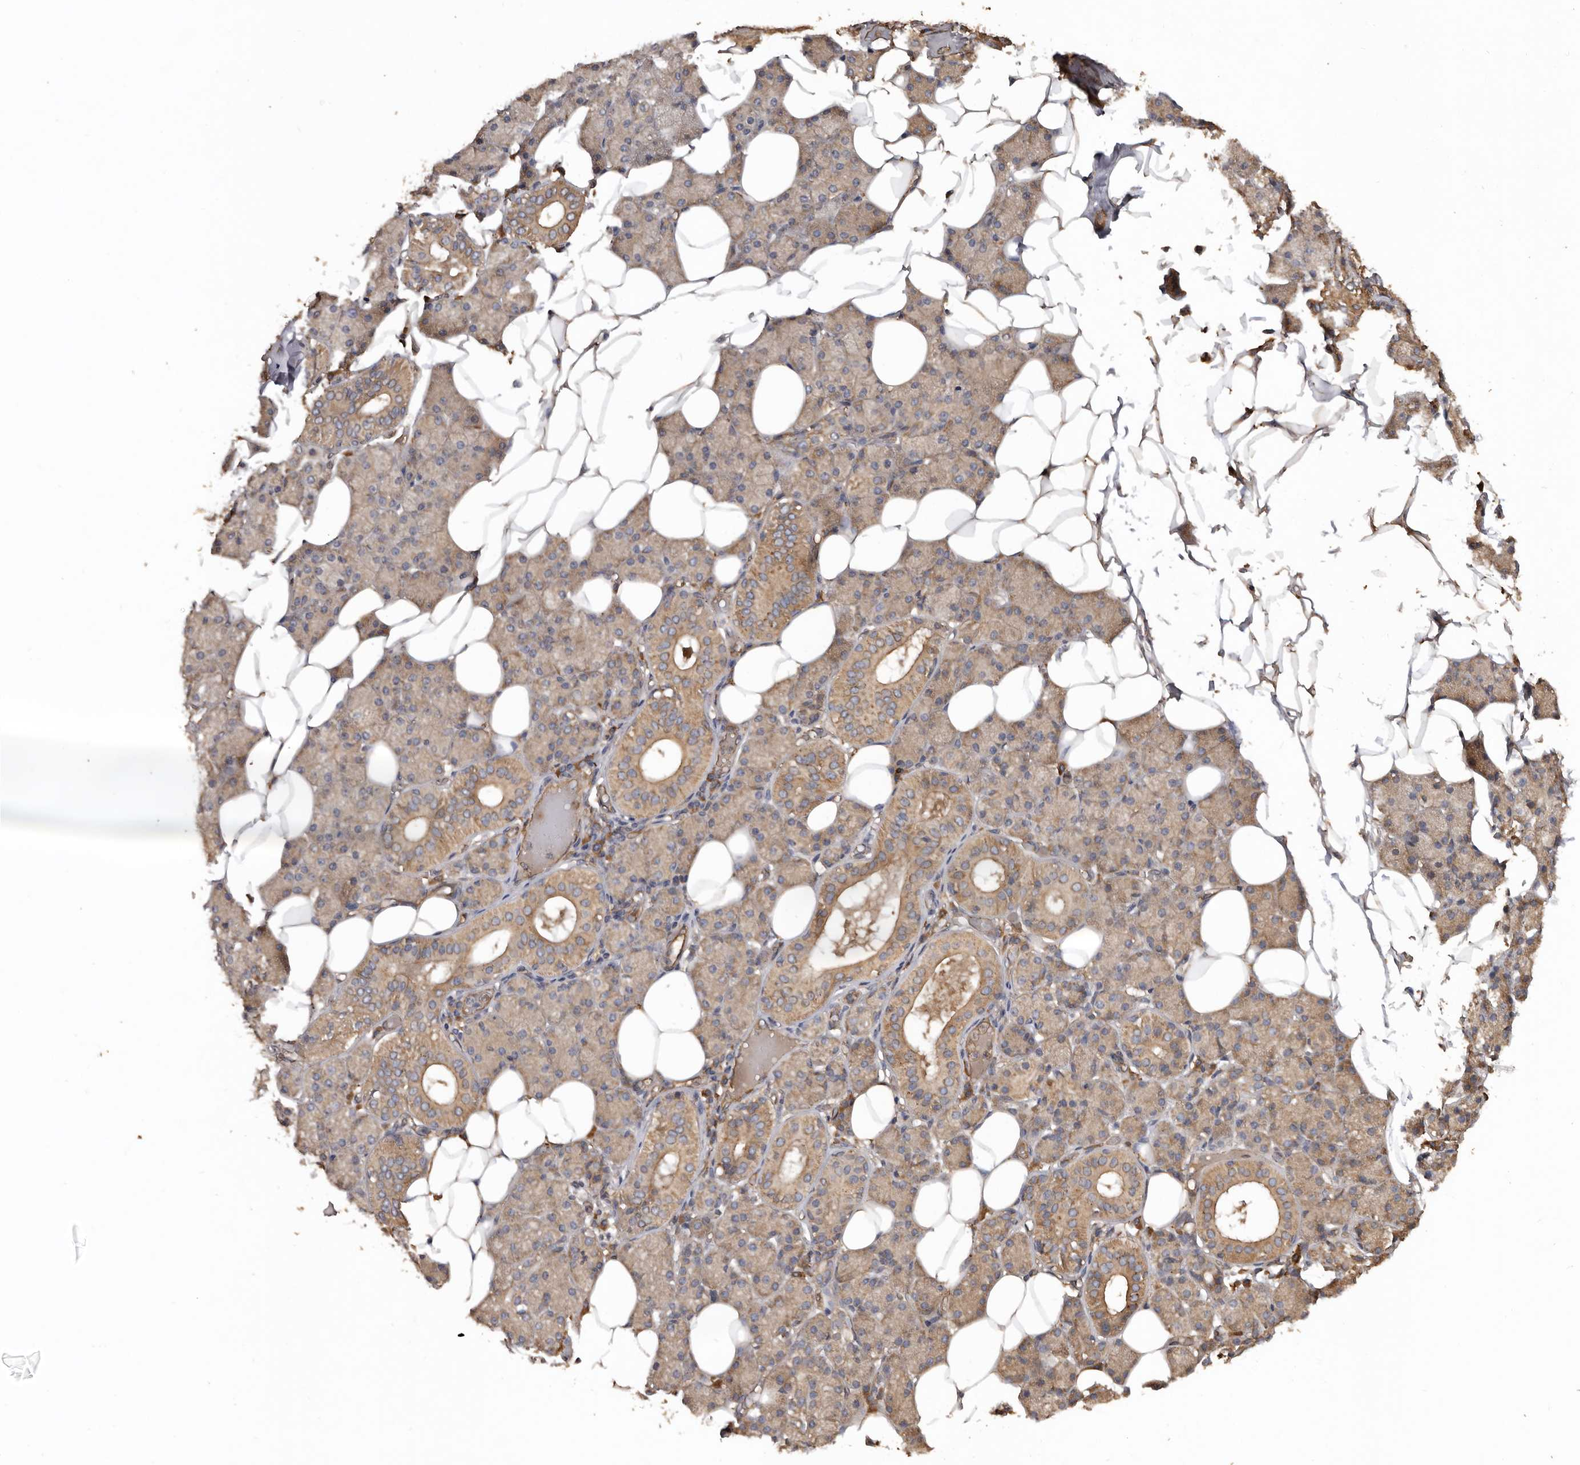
{"staining": {"intensity": "moderate", "quantity": "25%-75%", "location": "cytoplasmic/membranous"}, "tissue": "salivary gland", "cell_type": "Glandular cells", "image_type": "normal", "snomed": [{"axis": "morphology", "description": "Normal tissue, NOS"}, {"axis": "topography", "description": "Salivary gland"}], "caption": "Protein staining of unremarkable salivary gland demonstrates moderate cytoplasmic/membranous expression in approximately 25%-75% of glandular cells. The staining was performed using DAB to visualize the protein expression in brown, while the nuclei were stained in blue with hematoxylin (Magnification: 20x).", "gene": "FLCN", "patient": {"sex": "female", "age": 33}}